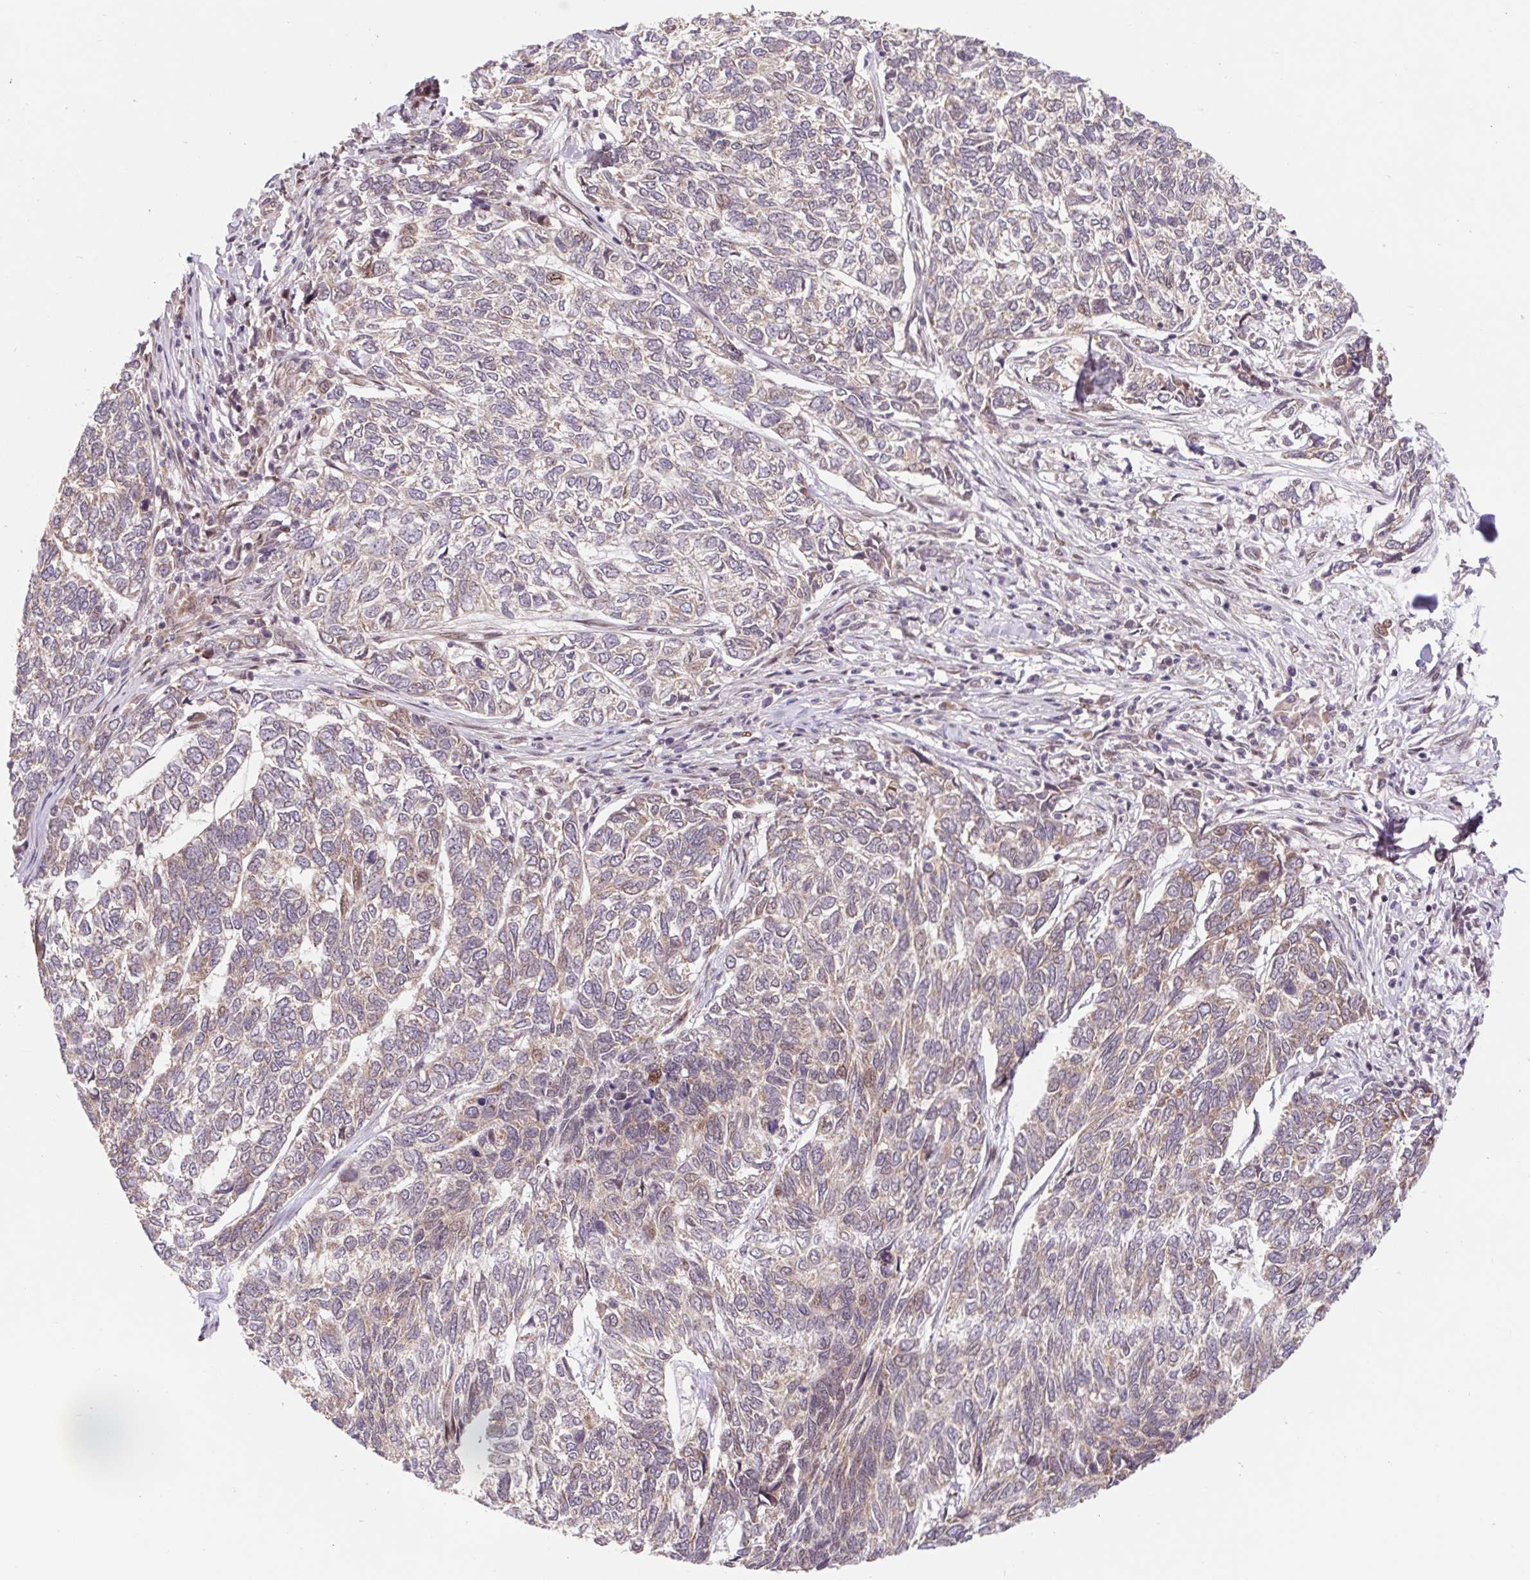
{"staining": {"intensity": "weak", "quantity": "25%-75%", "location": "cytoplasmic/membranous,nuclear"}, "tissue": "skin cancer", "cell_type": "Tumor cells", "image_type": "cancer", "snomed": [{"axis": "morphology", "description": "Basal cell carcinoma"}, {"axis": "topography", "description": "Skin"}], "caption": "Skin cancer (basal cell carcinoma) stained for a protein exhibits weak cytoplasmic/membranous and nuclear positivity in tumor cells.", "gene": "HFE", "patient": {"sex": "female", "age": 65}}